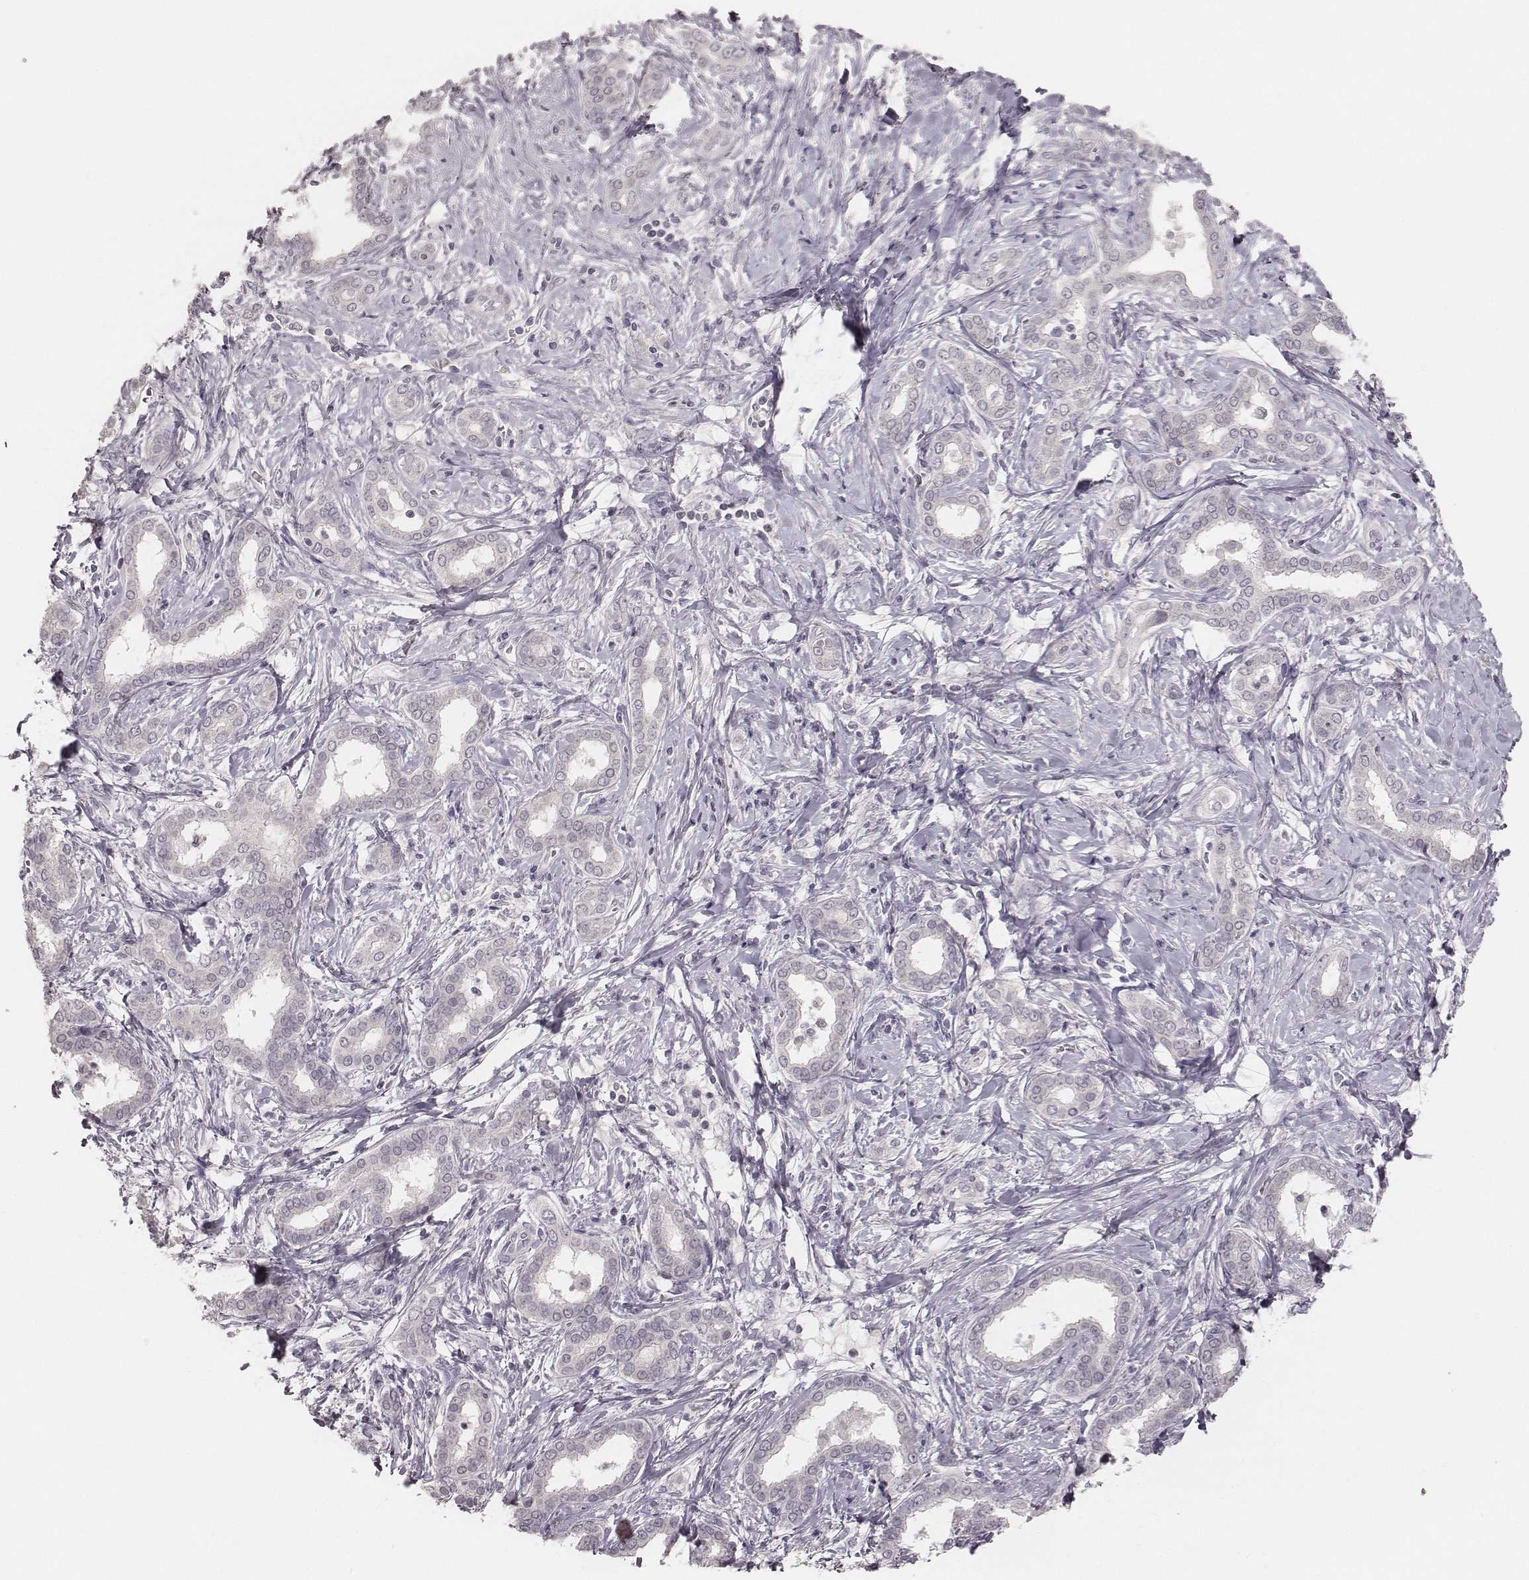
{"staining": {"intensity": "negative", "quantity": "none", "location": "none"}, "tissue": "liver cancer", "cell_type": "Tumor cells", "image_type": "cancer", "snomed": [{"axis": "morphology", "description": "Cholangiocarcinoma"}, {"axis": "topography", "description": "Liver"}], "caption": "High power microscopy micrograph of an immunohistochemistry image of liver cancer, revealing no significant staining in tumor cells. (Brightfield microscopy of DAB immunohistochemistry (IHC) at high magnification).", "gene": "LY6K", "patient": {"sex": "female", "age": 47}}